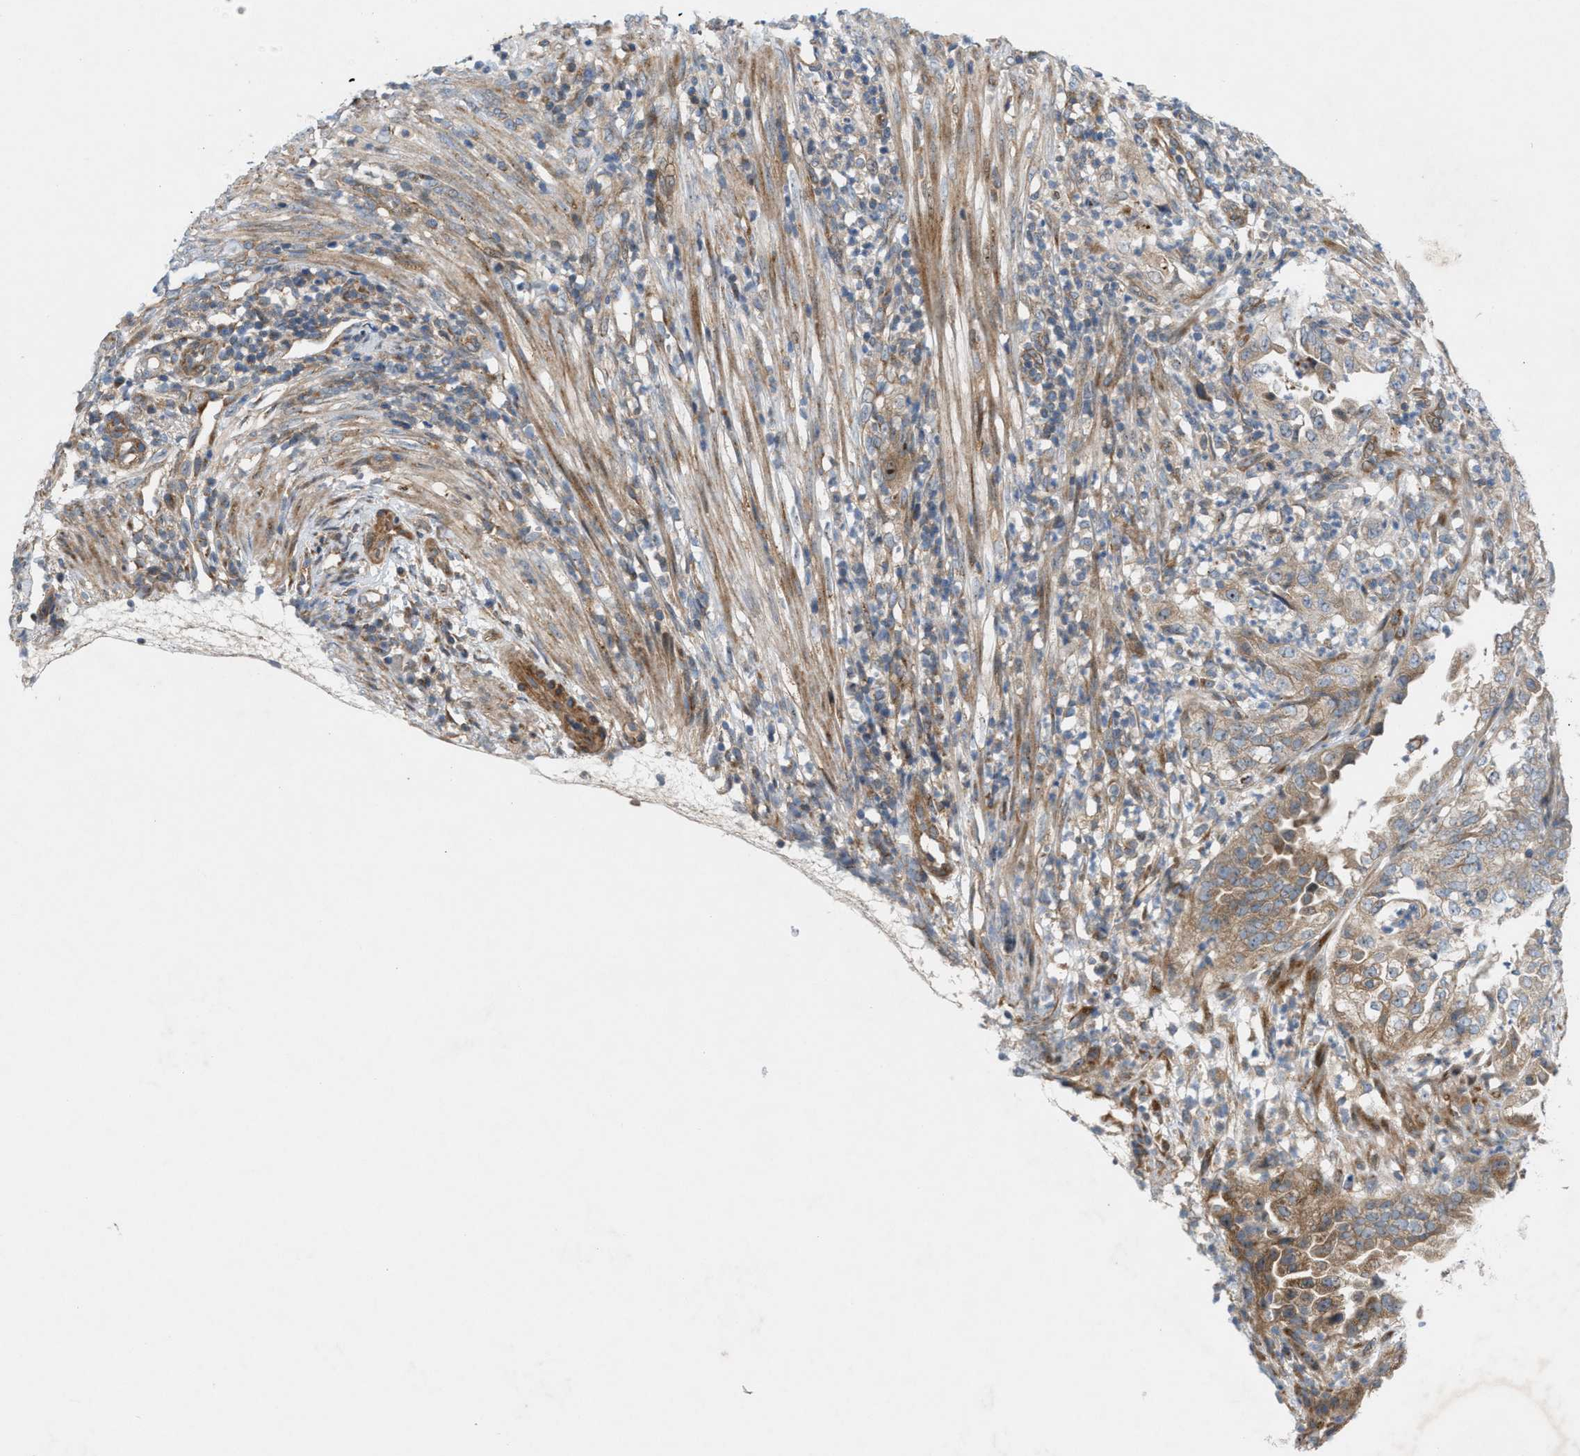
{"staining": {"intensity": "moderate", "quantity": ">75%", "location": "cytoplasmic/membranous"}, "tissue": "endometrial cancer", "cell_type": "Tumor cells", "image_type": "cancer", "snomed": [{"axis": "morphology", "description": "Adenocarcinoma, NOS"}, {"axis": "topography", "description": "Endometrium"}], "caption": "Immunohistochemical staining of adenocarcinoma (endometrial) exhibits moderate cytoplasmic/membranous protein positivity in about >75% of tumor cells.", "gene": "CYB5D1", "patient": {"sex": "female", "age": 51}}